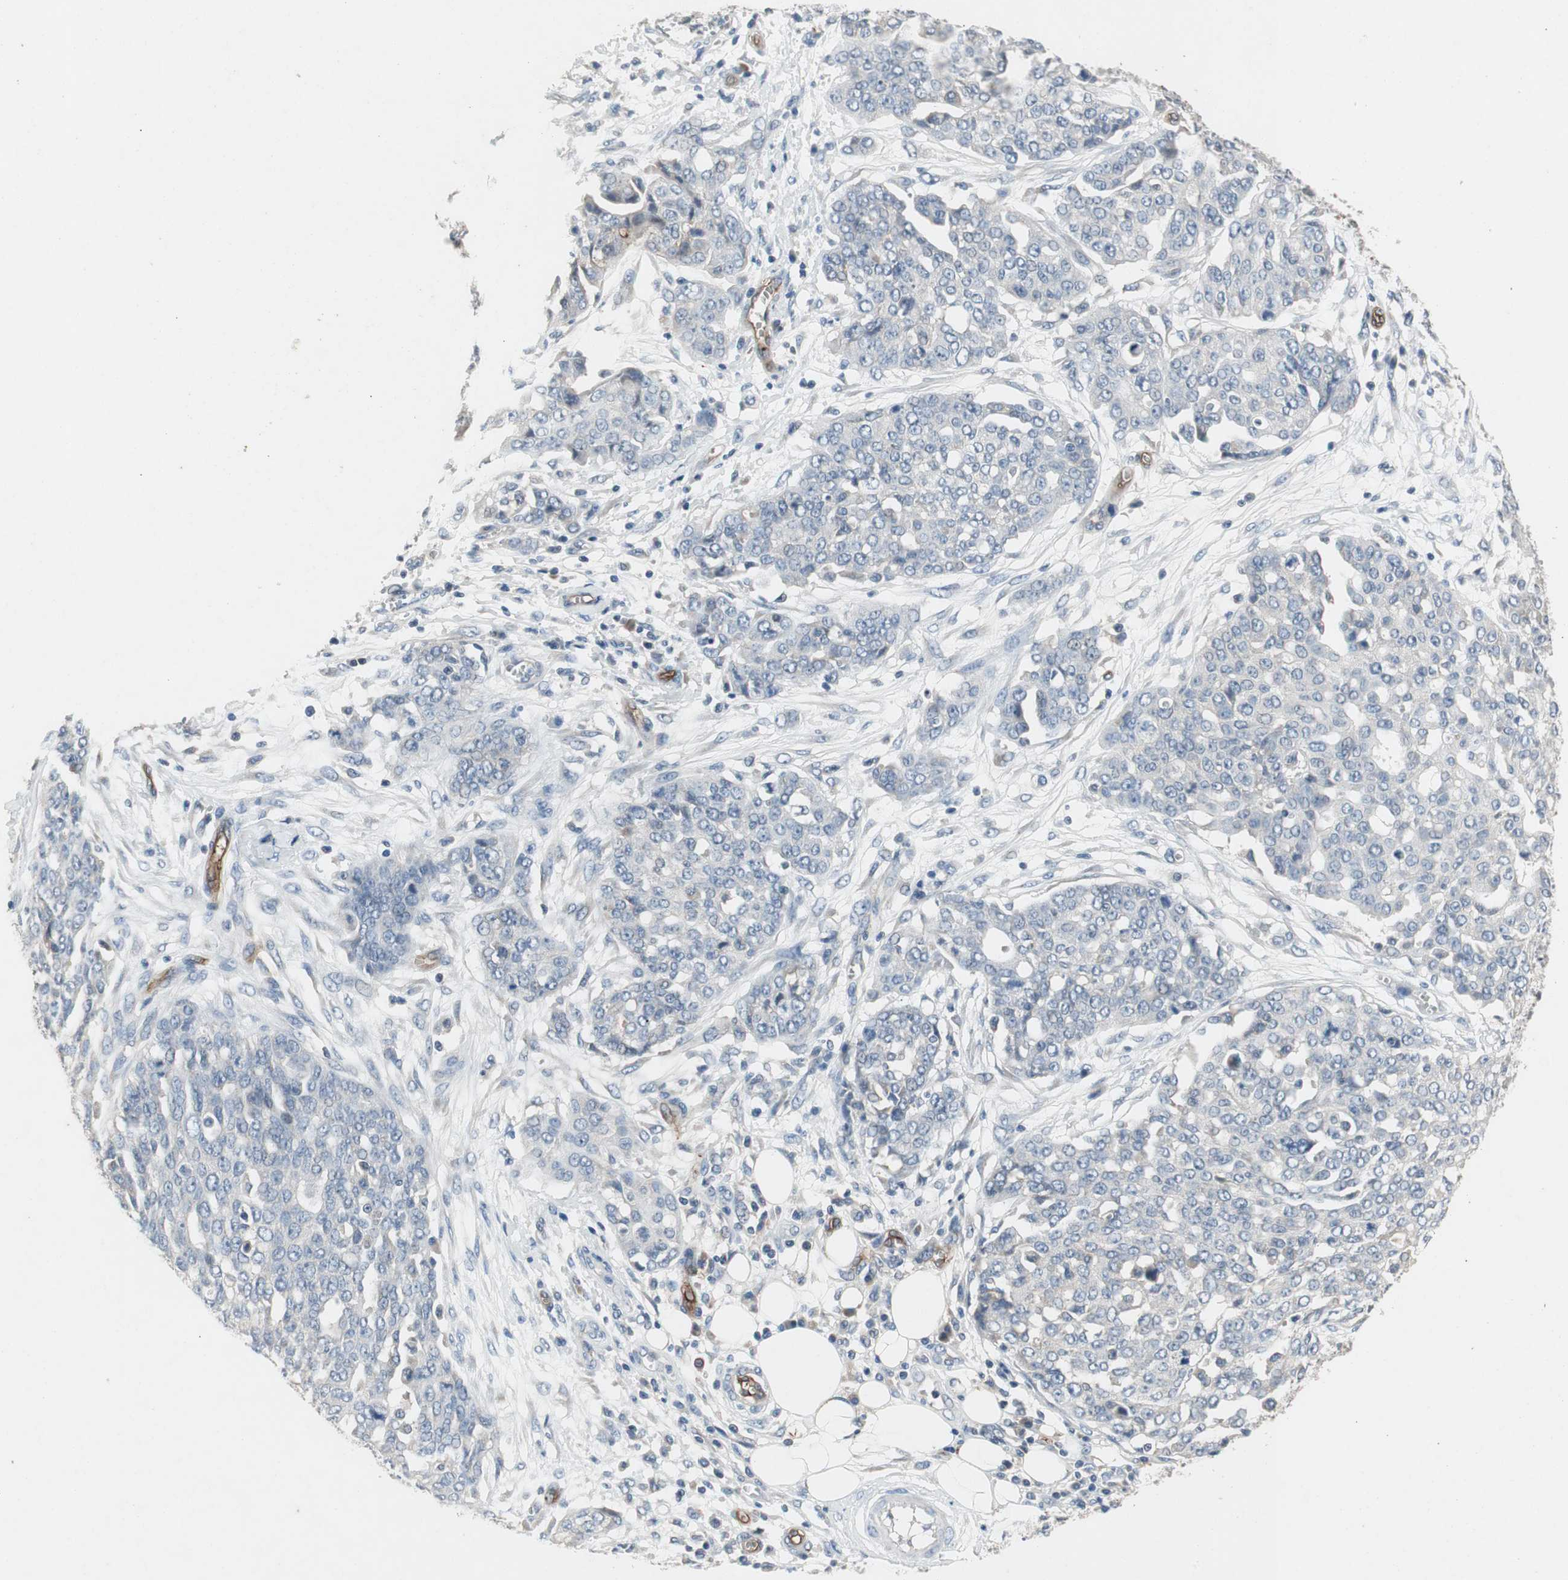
{"staining": {"intensity": "negative", "quantity": "none", "location": "none"}, "tissue": "ovarian cancer", "cell_type": "Tumor cells", "image_type": "cancer", "snomed": [{"axis": "morphology", "description": "Cystadenocarcinoma, serous, NOS"}, {"axis": "topography", "description": "Soft tissue"}, {"axis": "topography", "description": "Ovary"}], "caption": "DAB (3,3'-diaminobenzidine) immunohistochemical staining of ovarian cancer (serous cystadenocarcinoma) reveals no significant positivity in tumor cells.", "gene": "ALPL", "patient": {"sex": "female", "age": 57}}